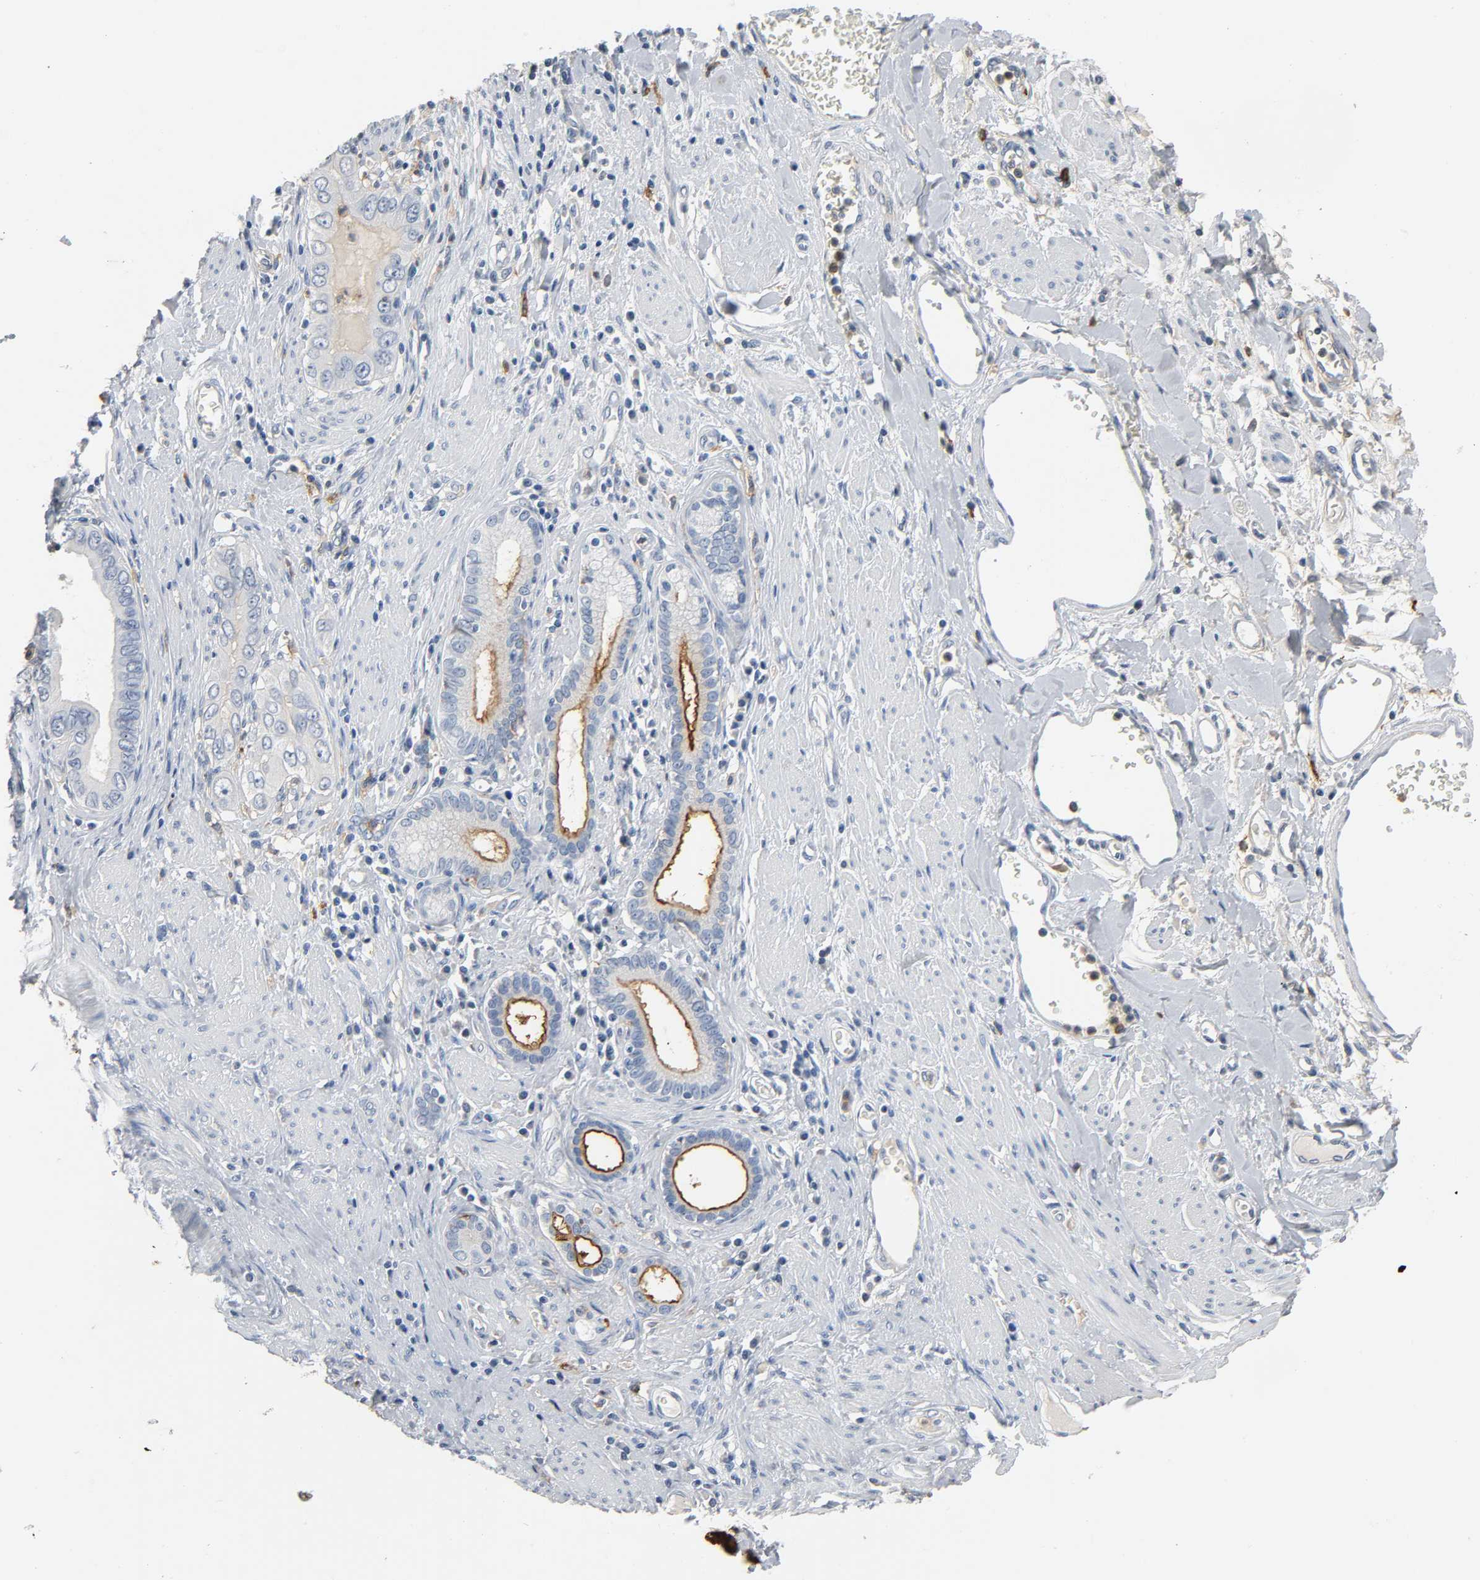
{"staining": {"intensity": "negative", "quantity": "none", "location": "none"}, "tissue": "pancreatic cancer", "cell_type": "Tumor cells", "image_type": "cancer", "snomed": [{"axis": "morphology", "description": "Normal tissue, NOS"}, {"axis": "topography", "description": "Lymph node"}], "caption": "This is an IHC histopathology image of human pancreatic cancer. There is no staining in tumor cells.", "gene": "ANPEP", "patient": {"sex": "male", "age": 50}}